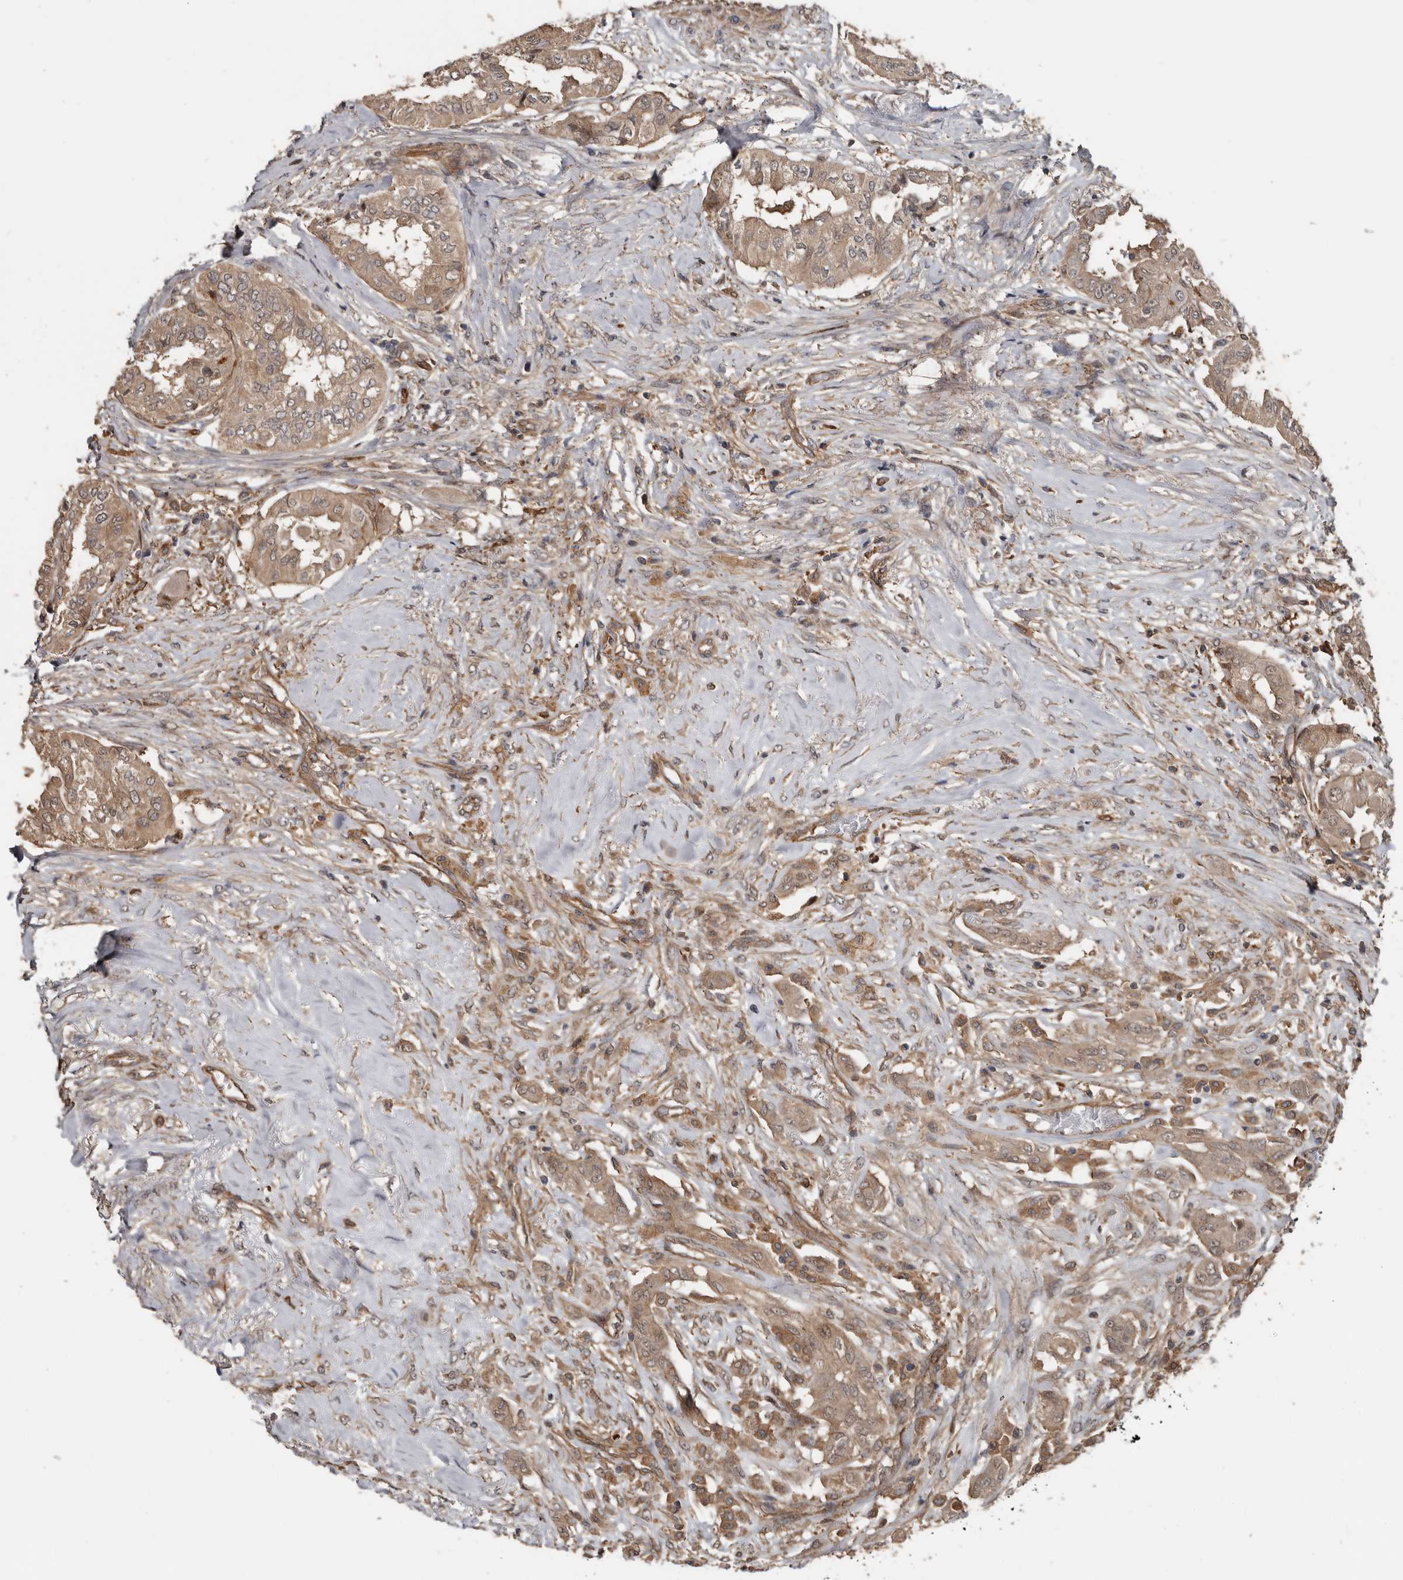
{"staining": {"intensity": "weak", "quantity": ">75%", "location": "cytoplasmic/membranous"}, "tissue": "thyroid cancer", "cell_type": "Tumor cells", "image_type": "cancer", "snomed": [{"axis": "morphology", "description": "Papillary adenocarcinoma, NOS"}, {"axis": "topography", "description": "Thyroid gland"}], "caption": "Papillary adenocarcinoma (thyroid) stained for a protein (brown) shows weak cytoplasmic/membranous positive staining in approximately >75% of tumor cells.", "gene": "EXOC3L1", "patient": {"sex": "female", "age": 59}}